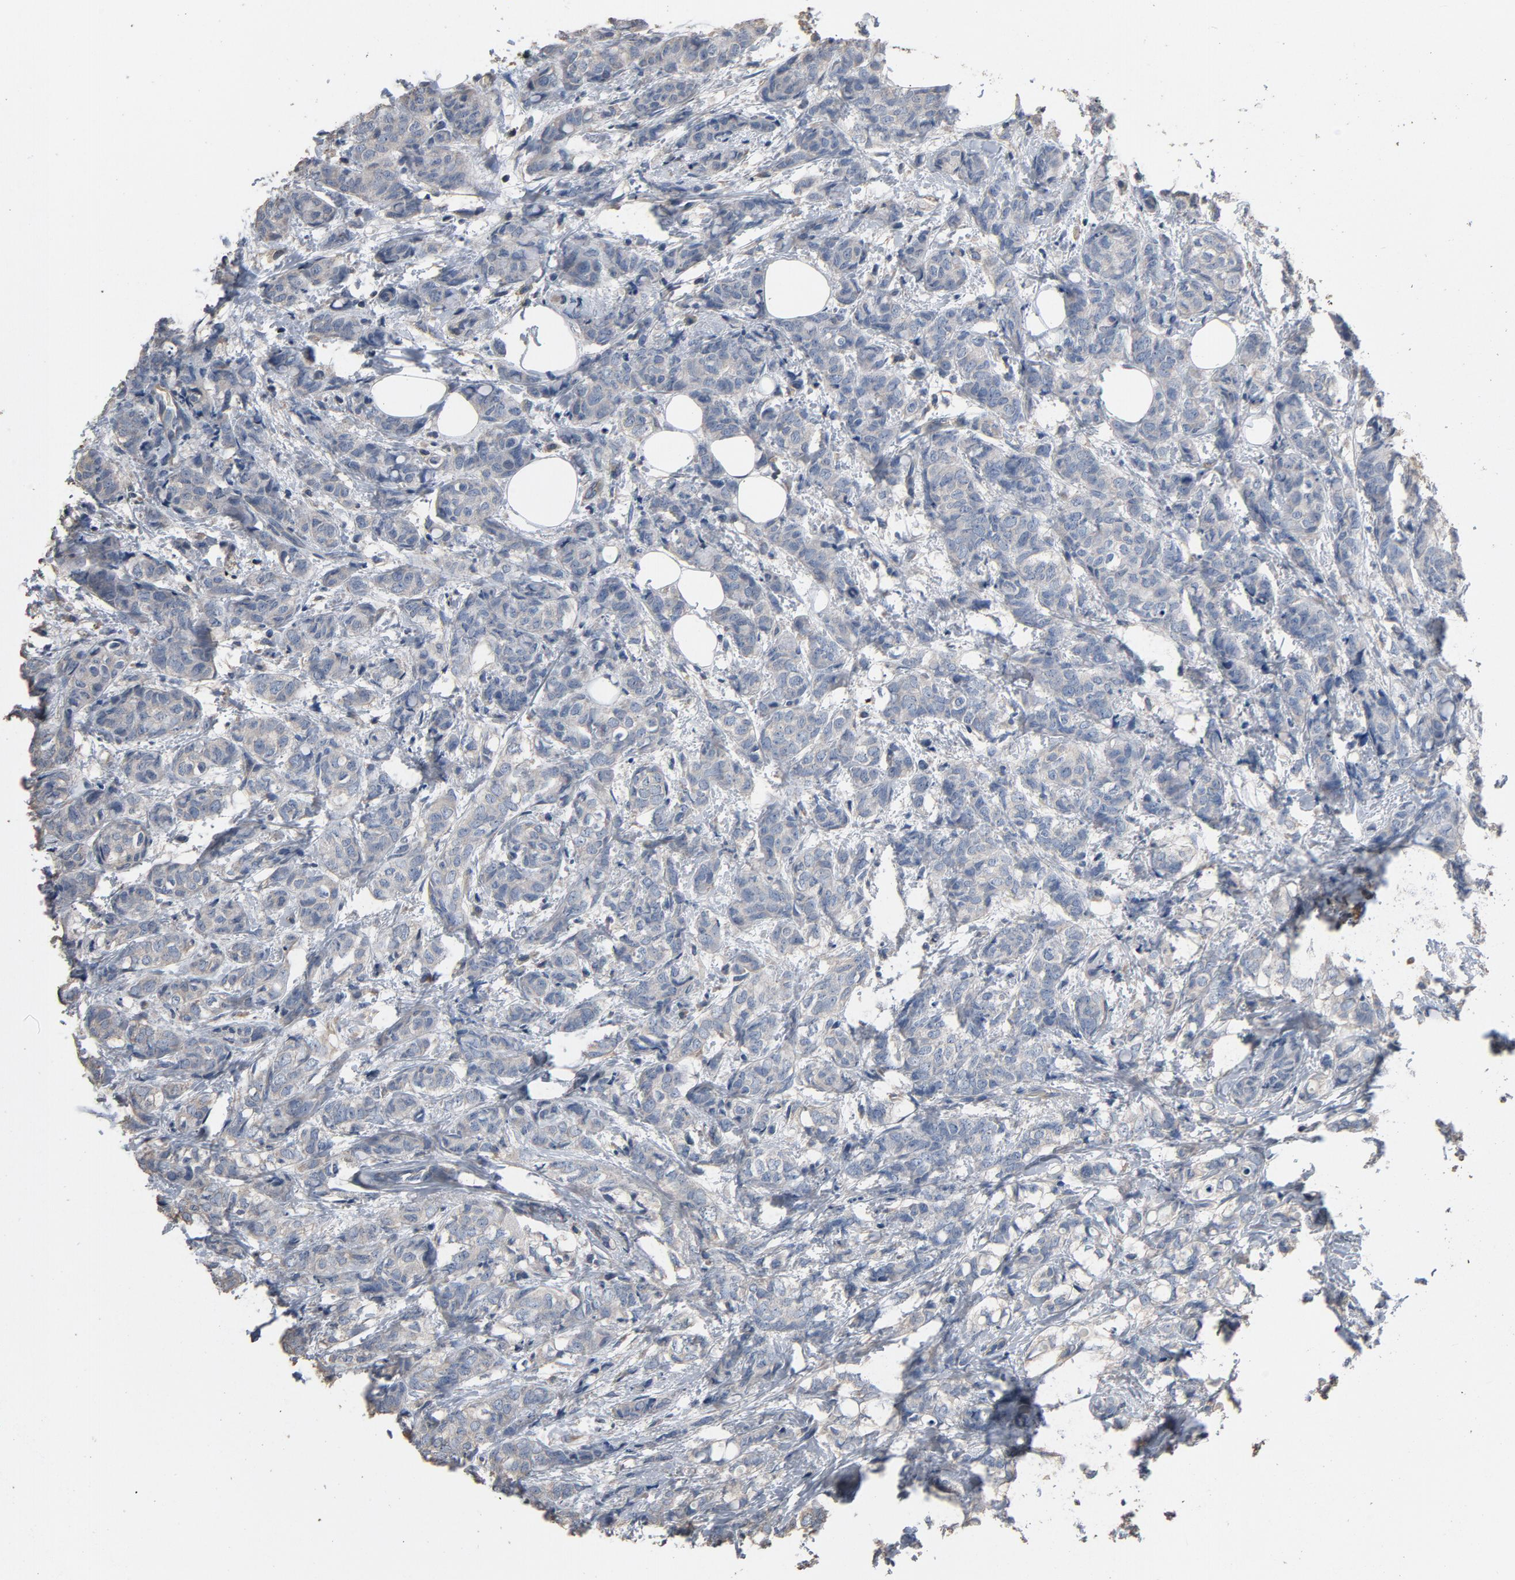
{"staining": {"intensity": "negative", "quantity": "none", "location": "none"}, "tissue": "breast cancer", "cell_type": "Tumor cells", "image_type": "cancer", "snomed": [{"axis": "morphology", "description": "Lobular carcinoma"}, {"axis": "topography", "description": "Breast"}], "caption": "This is an immunohistochemistry (IHC) image of breast lobular carcinoma. There is no staining in tumor cells.", "gene": "SOX6", "patient": {"sex": "female", "age": 60}}